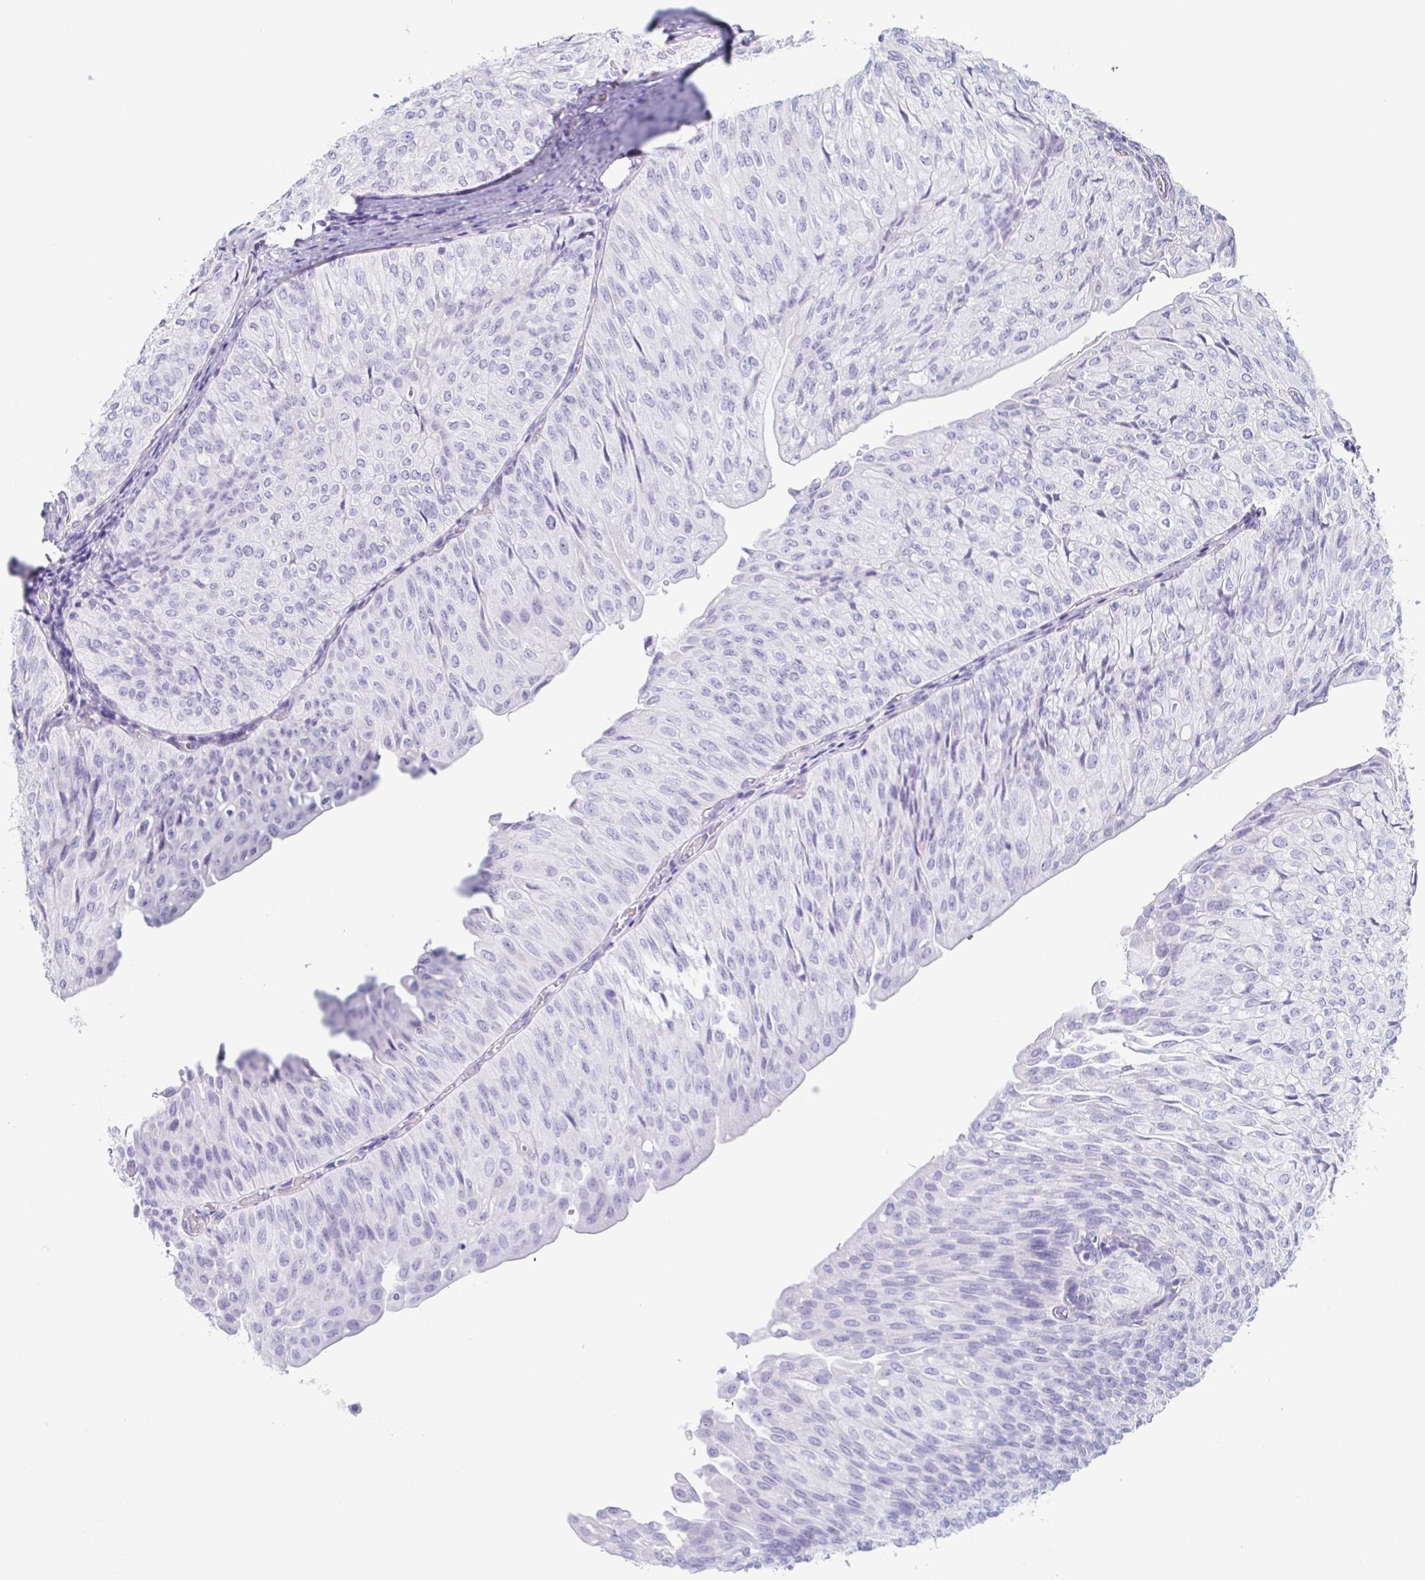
{"staining": {"intensity": "negative", "quantity": "none", "location": "none"}, "tissue": "urothelial cancer", "cell_type": "Tumor cells", "image_type": "cancer", "snomed": [{"axis": "morphology", "description": "Urothelial carcinoma, NOS"}, {"axis": "topography", "description": "Urinary bladder"}], "caption": "Tumor cells show no significant protein expression in transitional cell carcinoma.", "gene": "PRR4", "patient": {"sex": "male", "age": 62}}